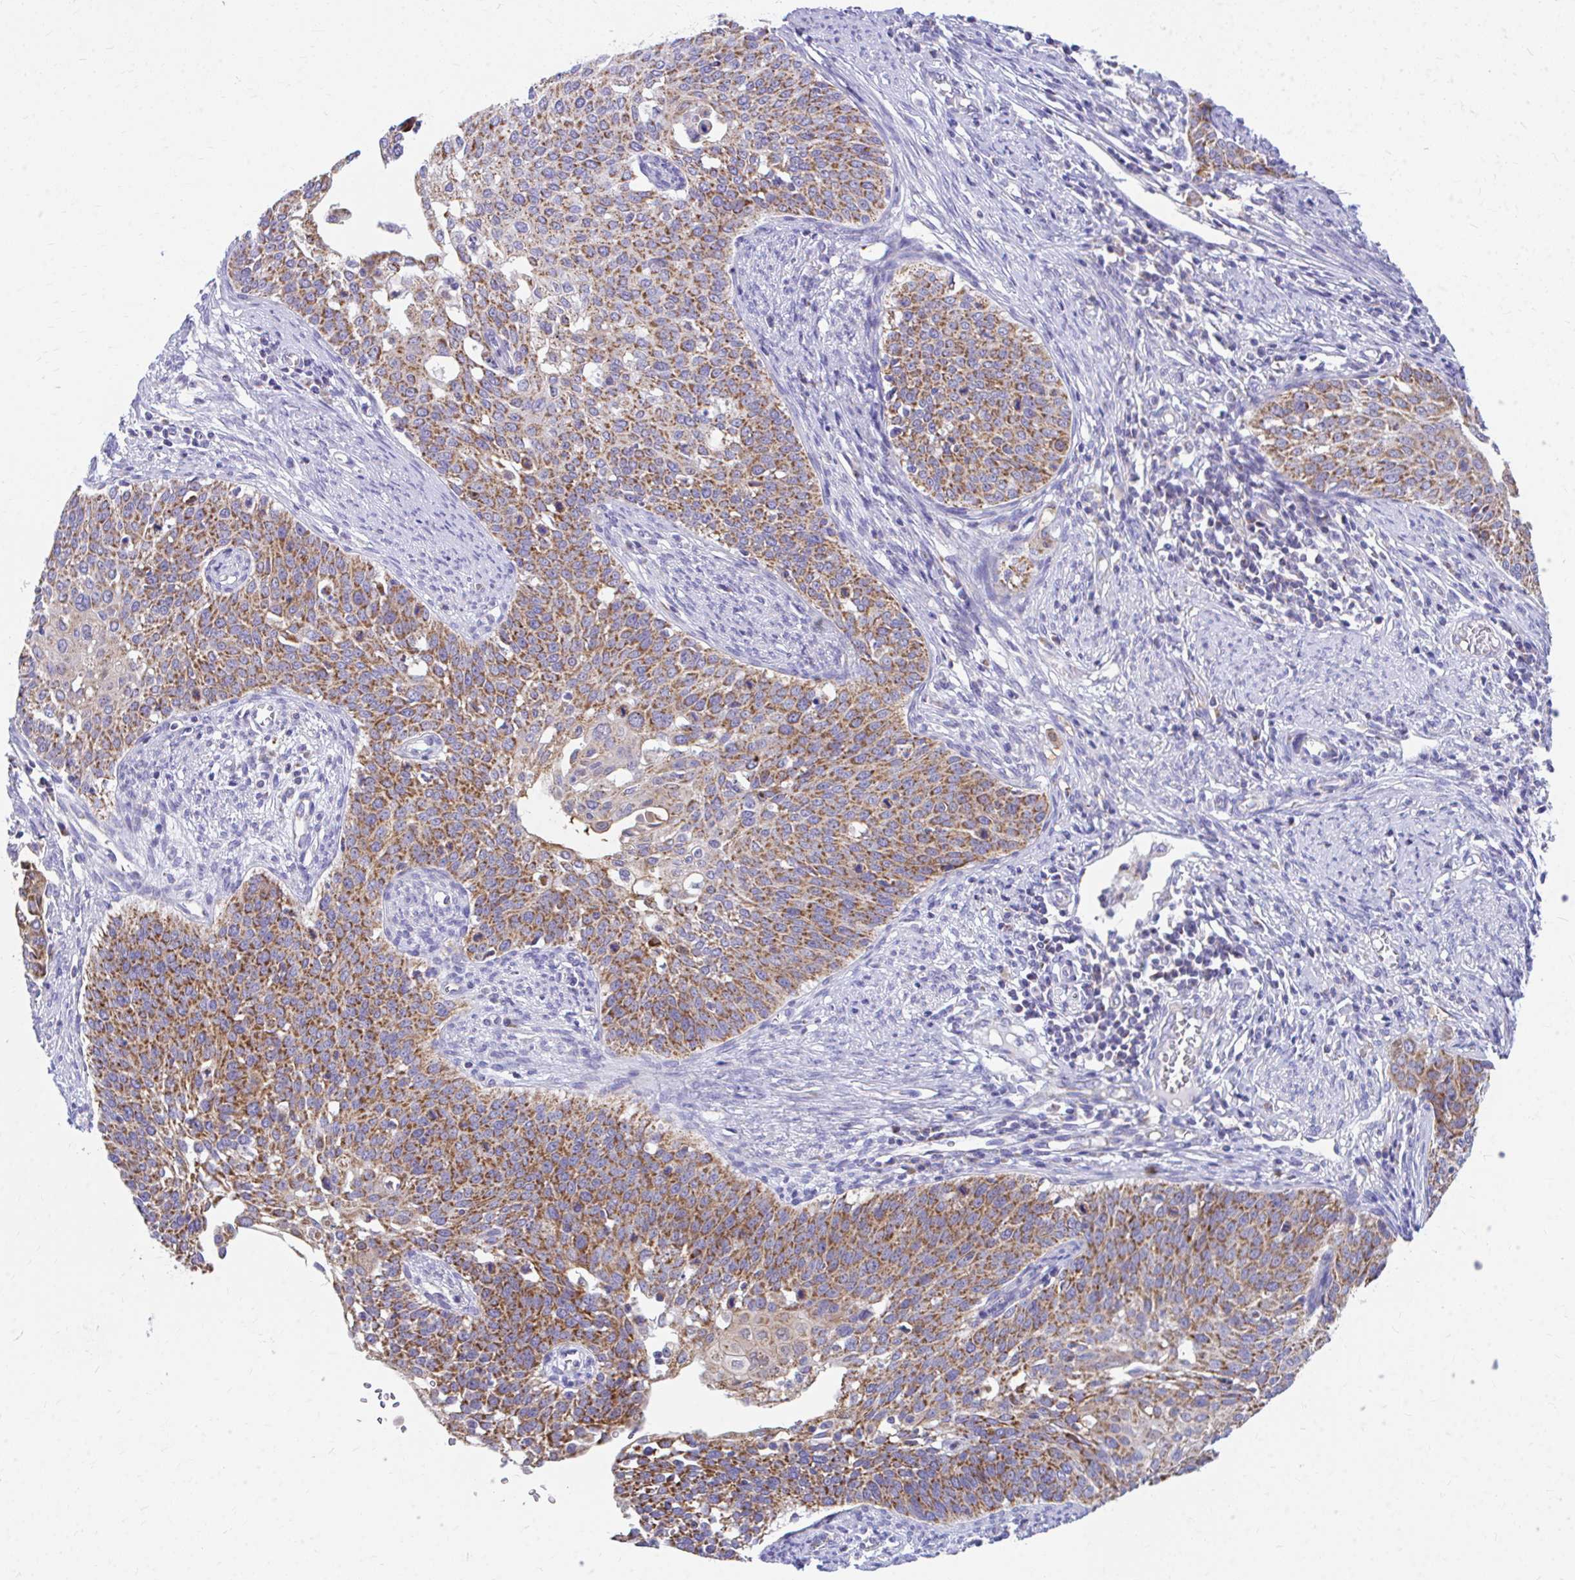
{"staining": {"intensity": "strong", "quantity": ">75%", "location": "cytoplasmic/membranous"}, "tissue": "cervical cancer", "cell_type": "Tumor cells", "image_type": "cancer", "snomed": [{"axis": "morphology", "description": "Squamous cell carcinoma, NOS"}, {"axis": "topography", "description": "Cervix"}], "caption": "Strong cytoplasmic/membranous protein expression is present in about >75% of tumor cells in cervical squamous cell carcinoma.", "gene": "MRPL19", "patient": {"sex": "female", "age": 44}}